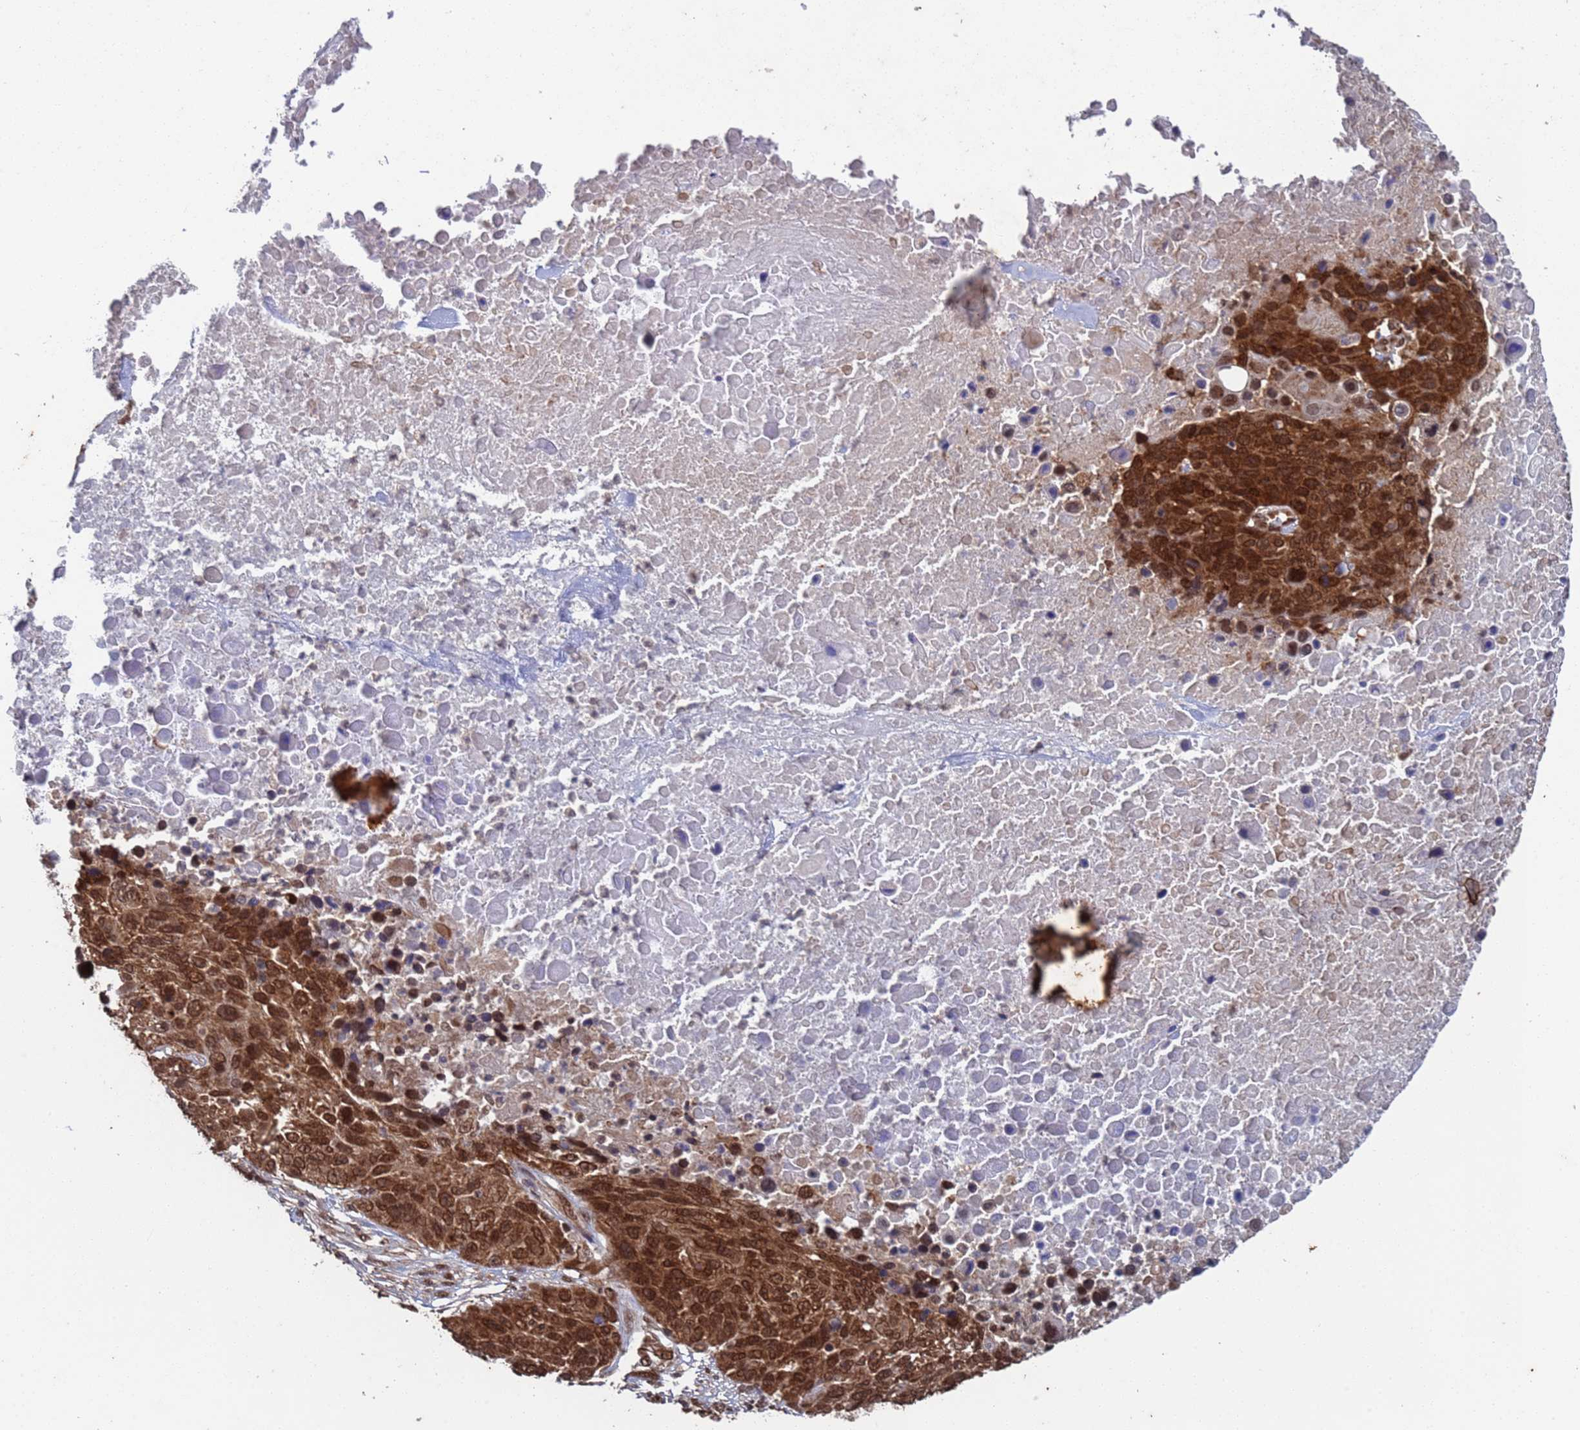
{"staining": {"intensity": "moderate", "quantity": ">75%", "location": "cytoplasmic/membranous,nuclear"}, "tissue": "lung cancer", "cell_type": "Tumor cells", "image_type": "cancer", "snomed": [{"axis": "morphology", "description": "Normal tissue, NOS"}, {"axis": "morphology", "description": "Squamous cell carcinoma, NOS"}, {"axis": "topography", "description": "Lymph node"}, {"axis": "topography", "description": "Lung"}], "caption": "Protein analysis of squamous cell carcinoma (lung) tissue exhibits moderate cytoplasmic/membranous and nuclear positivity in about >75% of tumor cells.", "gene": "FUBP3", "patient": {"sex": "male", "age": 66}}